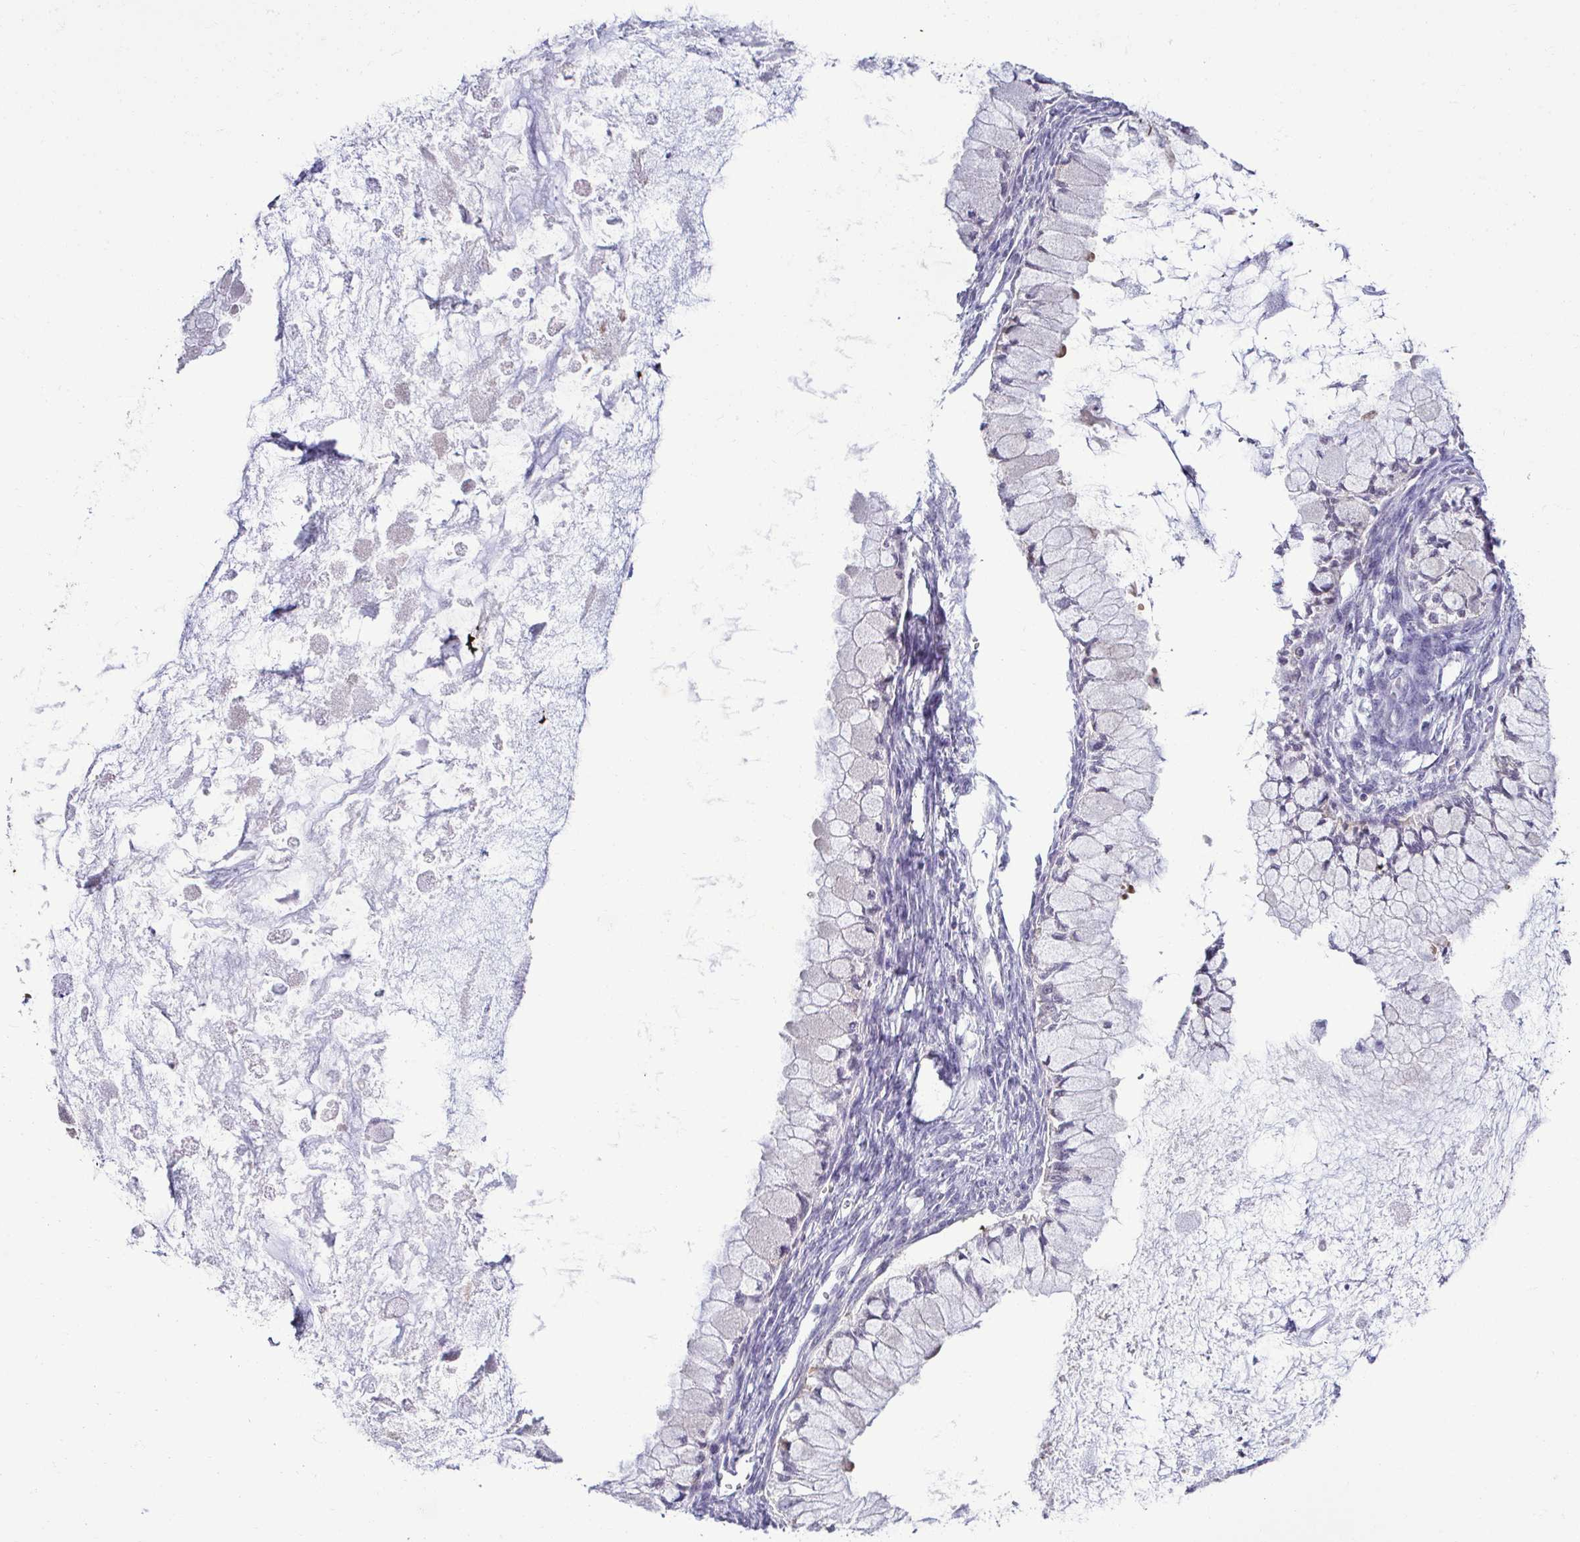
{"staining": {"intensity": "negative", "quantity": "none", "location": "none"}, "tissue": "ovarian cancer", "cell_type": "Tumor cells", "image_type": "cancer", "snomed": [{"axis": "morphology", "description": "Cystadenocarcinoma, mucinous, NOS"}, {"axis": "topography", "description": "Ovary"}], "caption": "Protein analysis of ovarian mucinous cystadenocarcinoma exhibits no significant positivity in tumor cells.", "gene": "SLC30A3", "patient": {"sex": "female", "age": 34}}